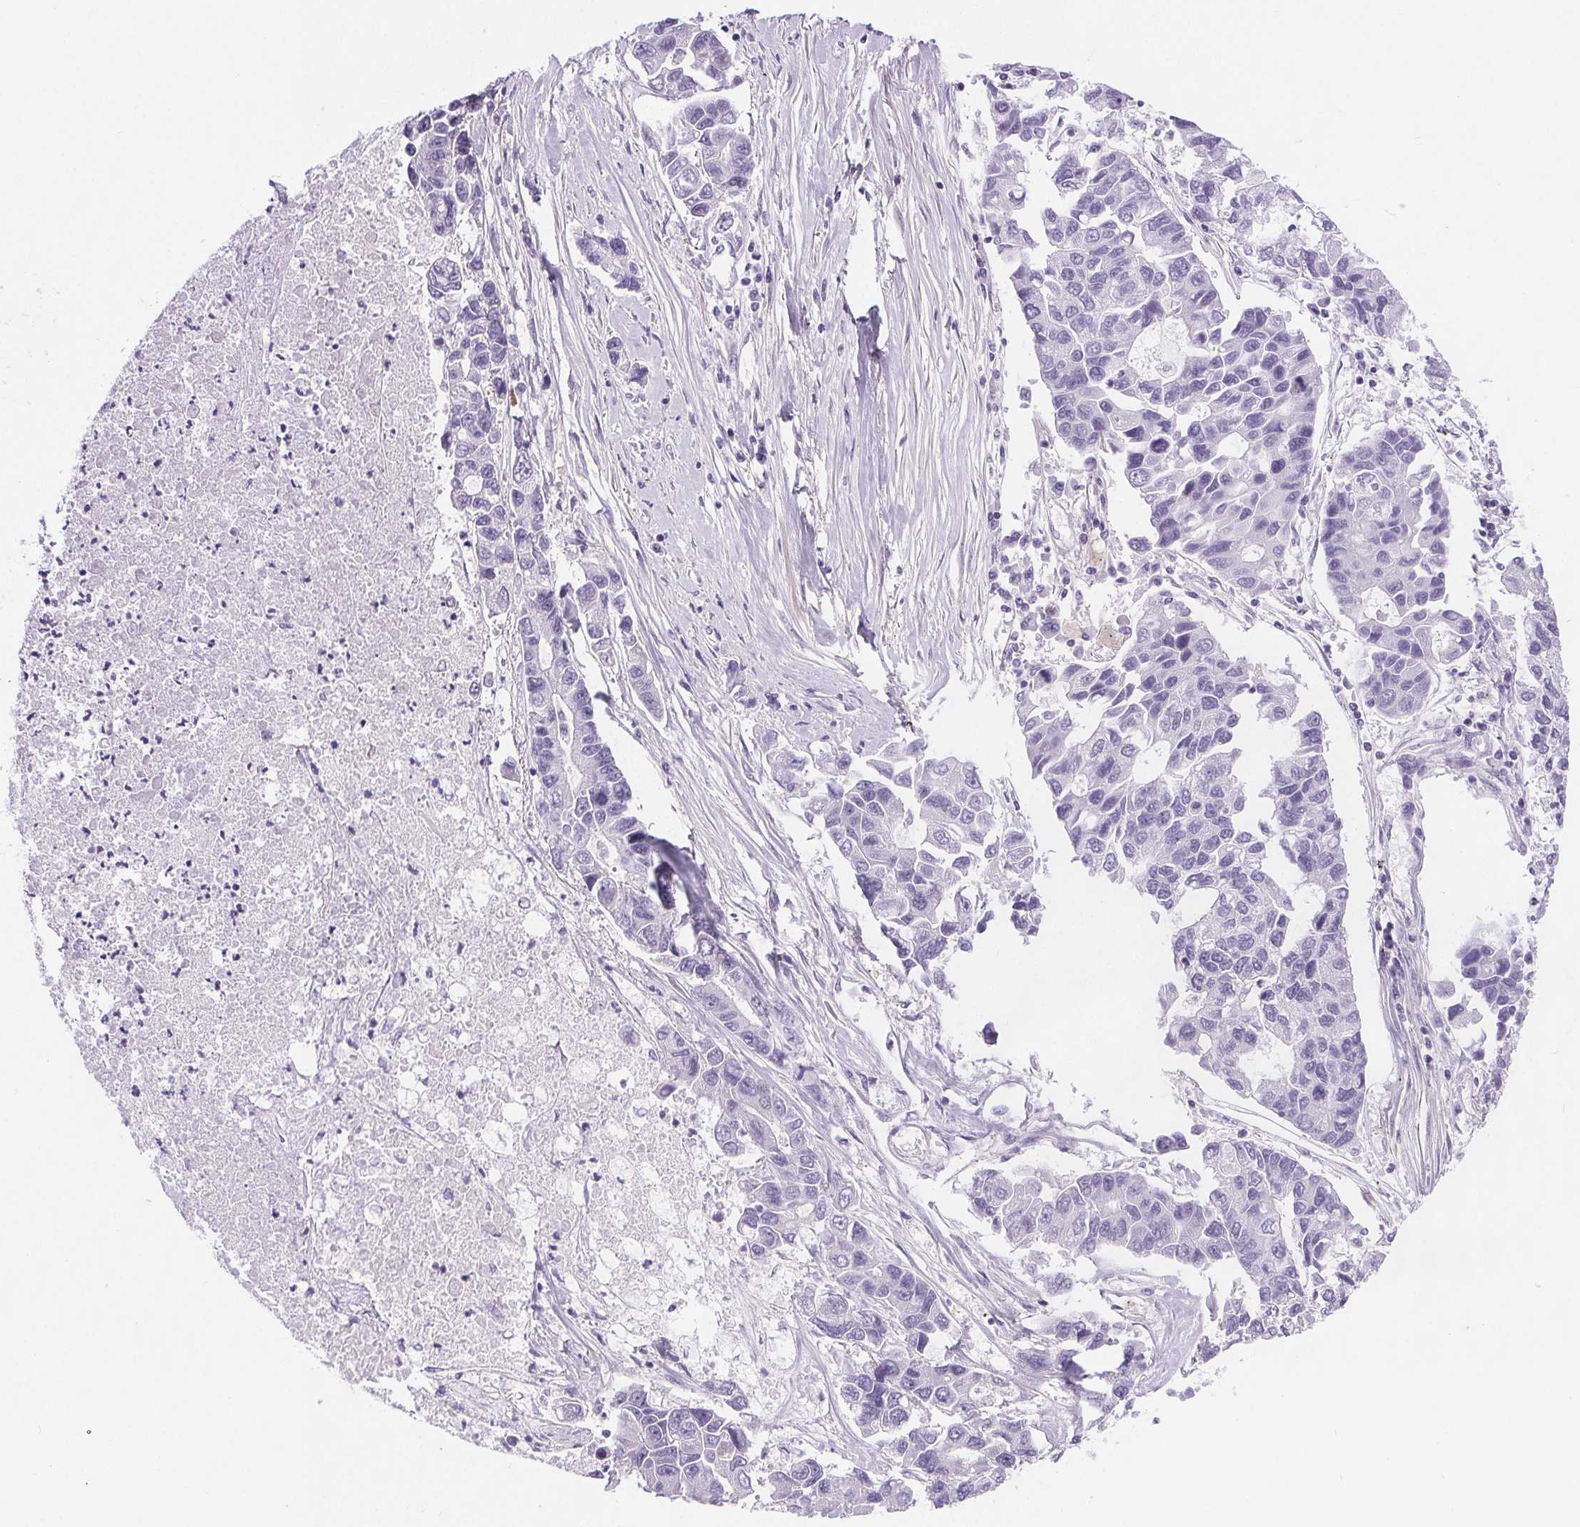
{"staining": {"intensity": "negative", "quantity": "none", "location": "none"}, "tissue": "lung cancer", "cell_type": "Tumor cells", "image_type": "cancer", "snomed": [{"axis": "morphology", "description": "Adenocarcinoma, NOS"}, {"axis": "topography", "description": "Bronchus"}, {"axis": "topography", "description": "Lung"}], "caption": "This is an immunohistochemistry (IHC) image of adenocarcinoma (lung). There is no expression in tumor cells.", "gene": "ELAVL2", "patient": {"sex": "female", "age": 51}}